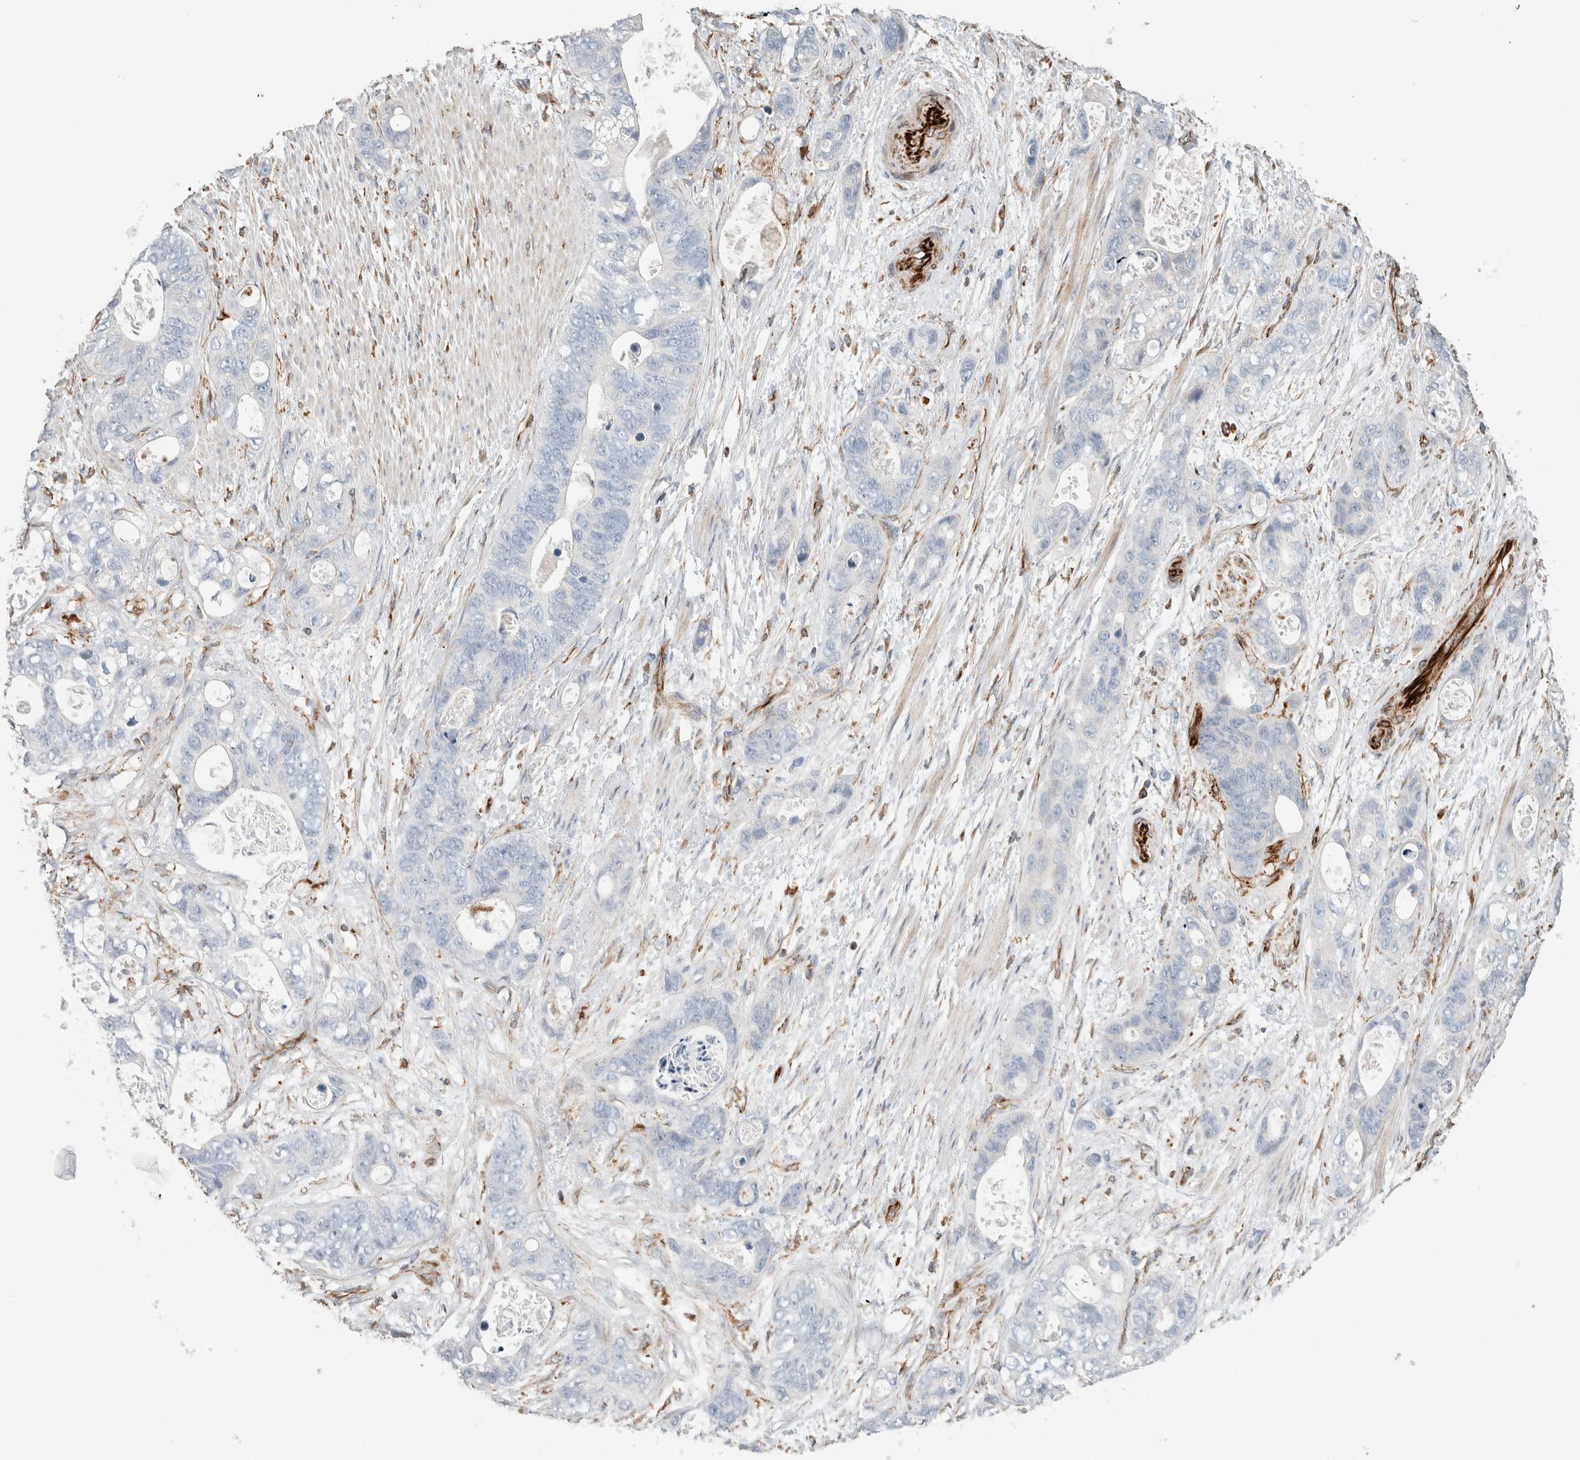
{"staining": {"intensity": "negative", "quantity": "none", "location": "none"}, "tissue": "stomach cancer", "cell_type": "Tumor cells", "image_type": "cancer", "snomed": [{"axis": "morphology", "description": "Normal tissue, NOS"}, {"axis": "morphology", "description": "Adenocarcinoma, NOS"}, {"axis": "topography", "description": "Stomach"}], "caption": "Immunohistochemistry of stomach cancer shows no positivity in tumor cells.", "gene": "LY86", "patient": {"sex": "female", "age": 89}}